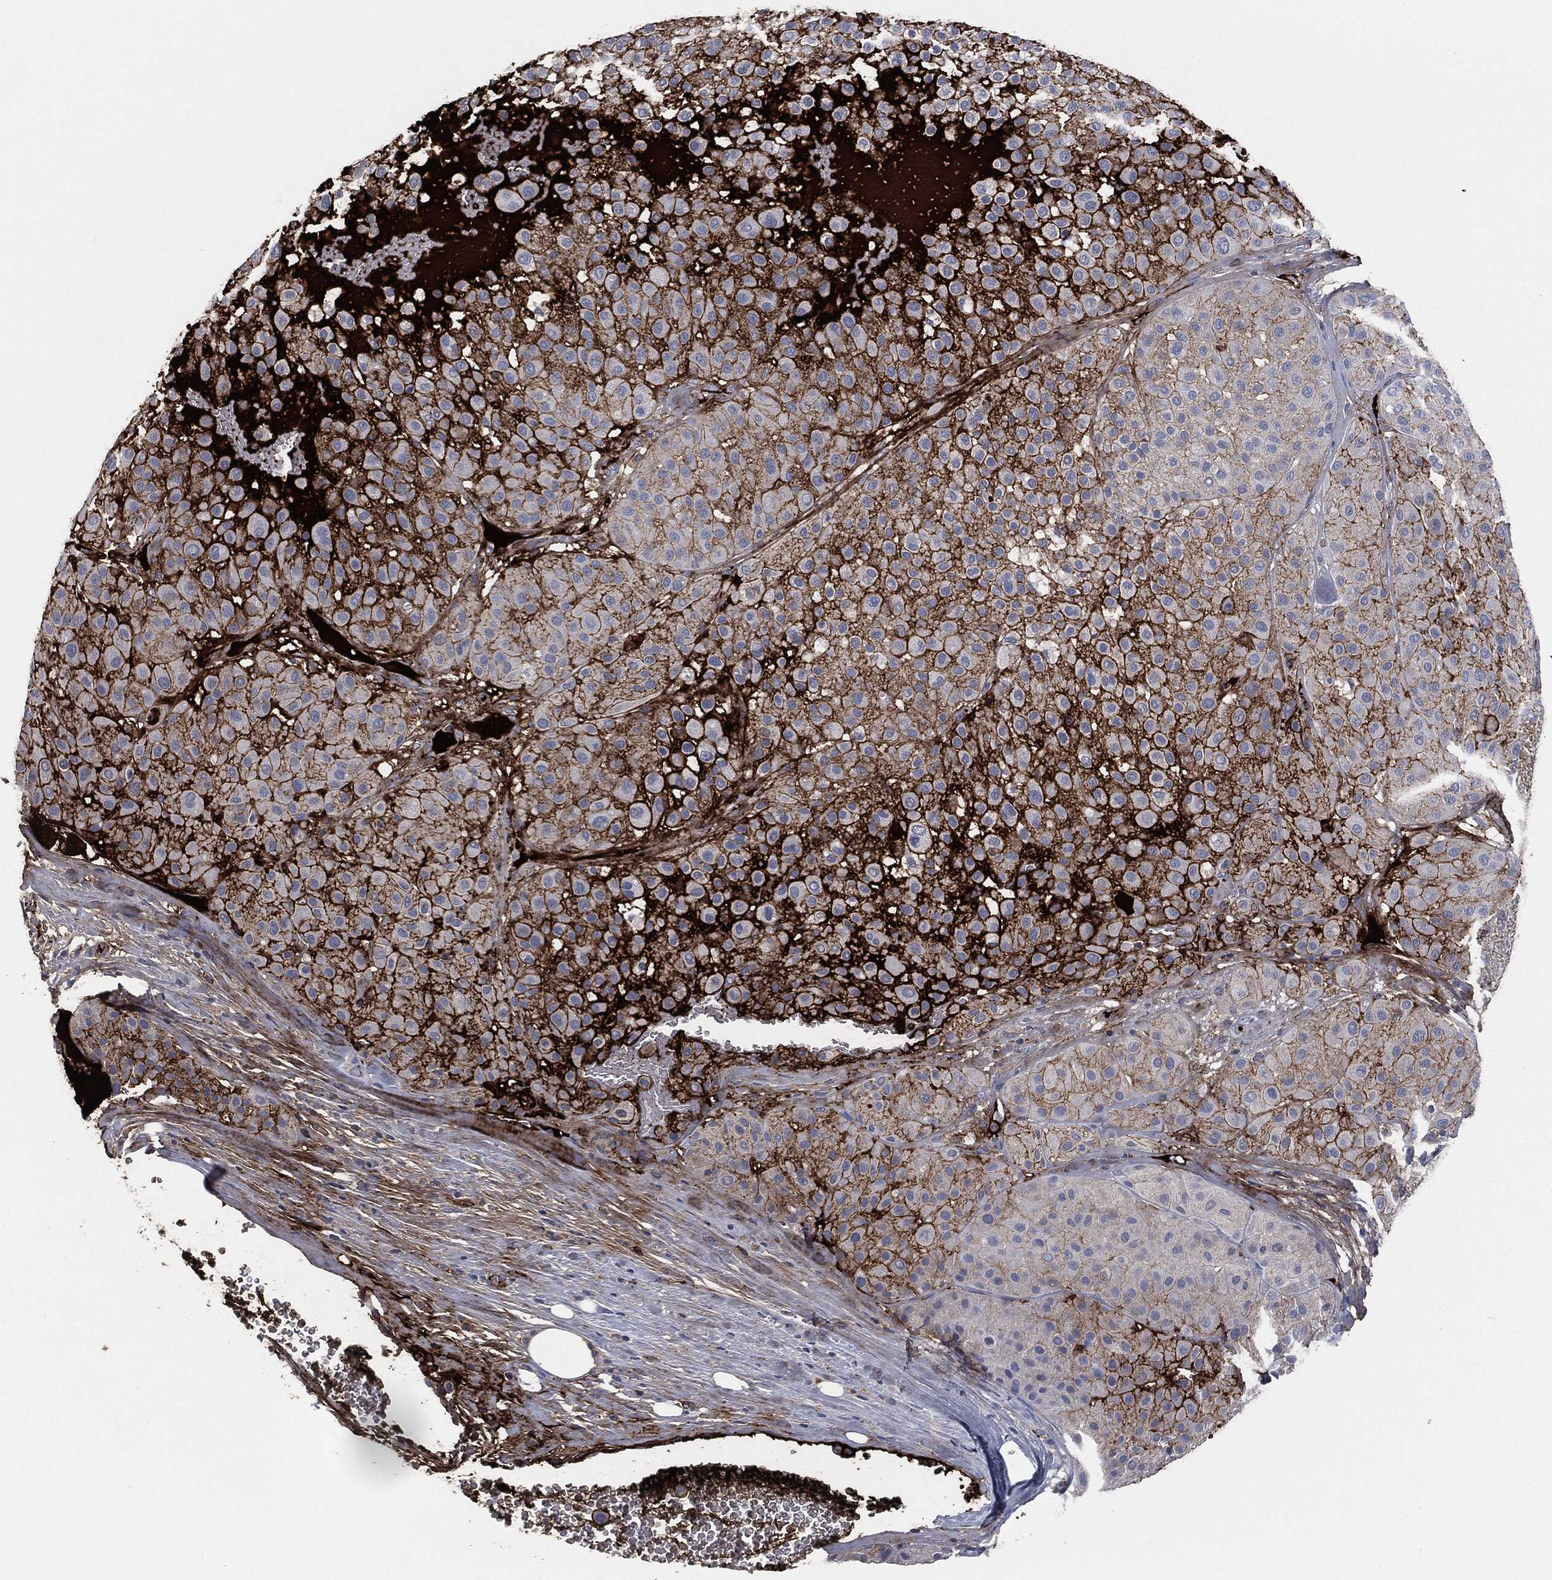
{"staining": {"intensity": "strong", "quantity": "<25%", "location": "cytoplasmic/membranous"}, "tissue": "melanoma", "cell_type": "Tumor cells", "image_type": "cancer", "snomed": [{"axis": "morphology", "description": "Malignant melanoma, Metastatic site"}, {"axis": "topography", "description": "Smooth muscle"}], "caption": "This image displays malignant melanoma (metastatic site) stained with IHC to label a protein in brown. The cytoplasmic/membranous of tumor cells show strong positivity for the protein. Nuclei are counter-stained blue.", "gene": "APOB", "patient": {"sex": "male", "age": 41}}